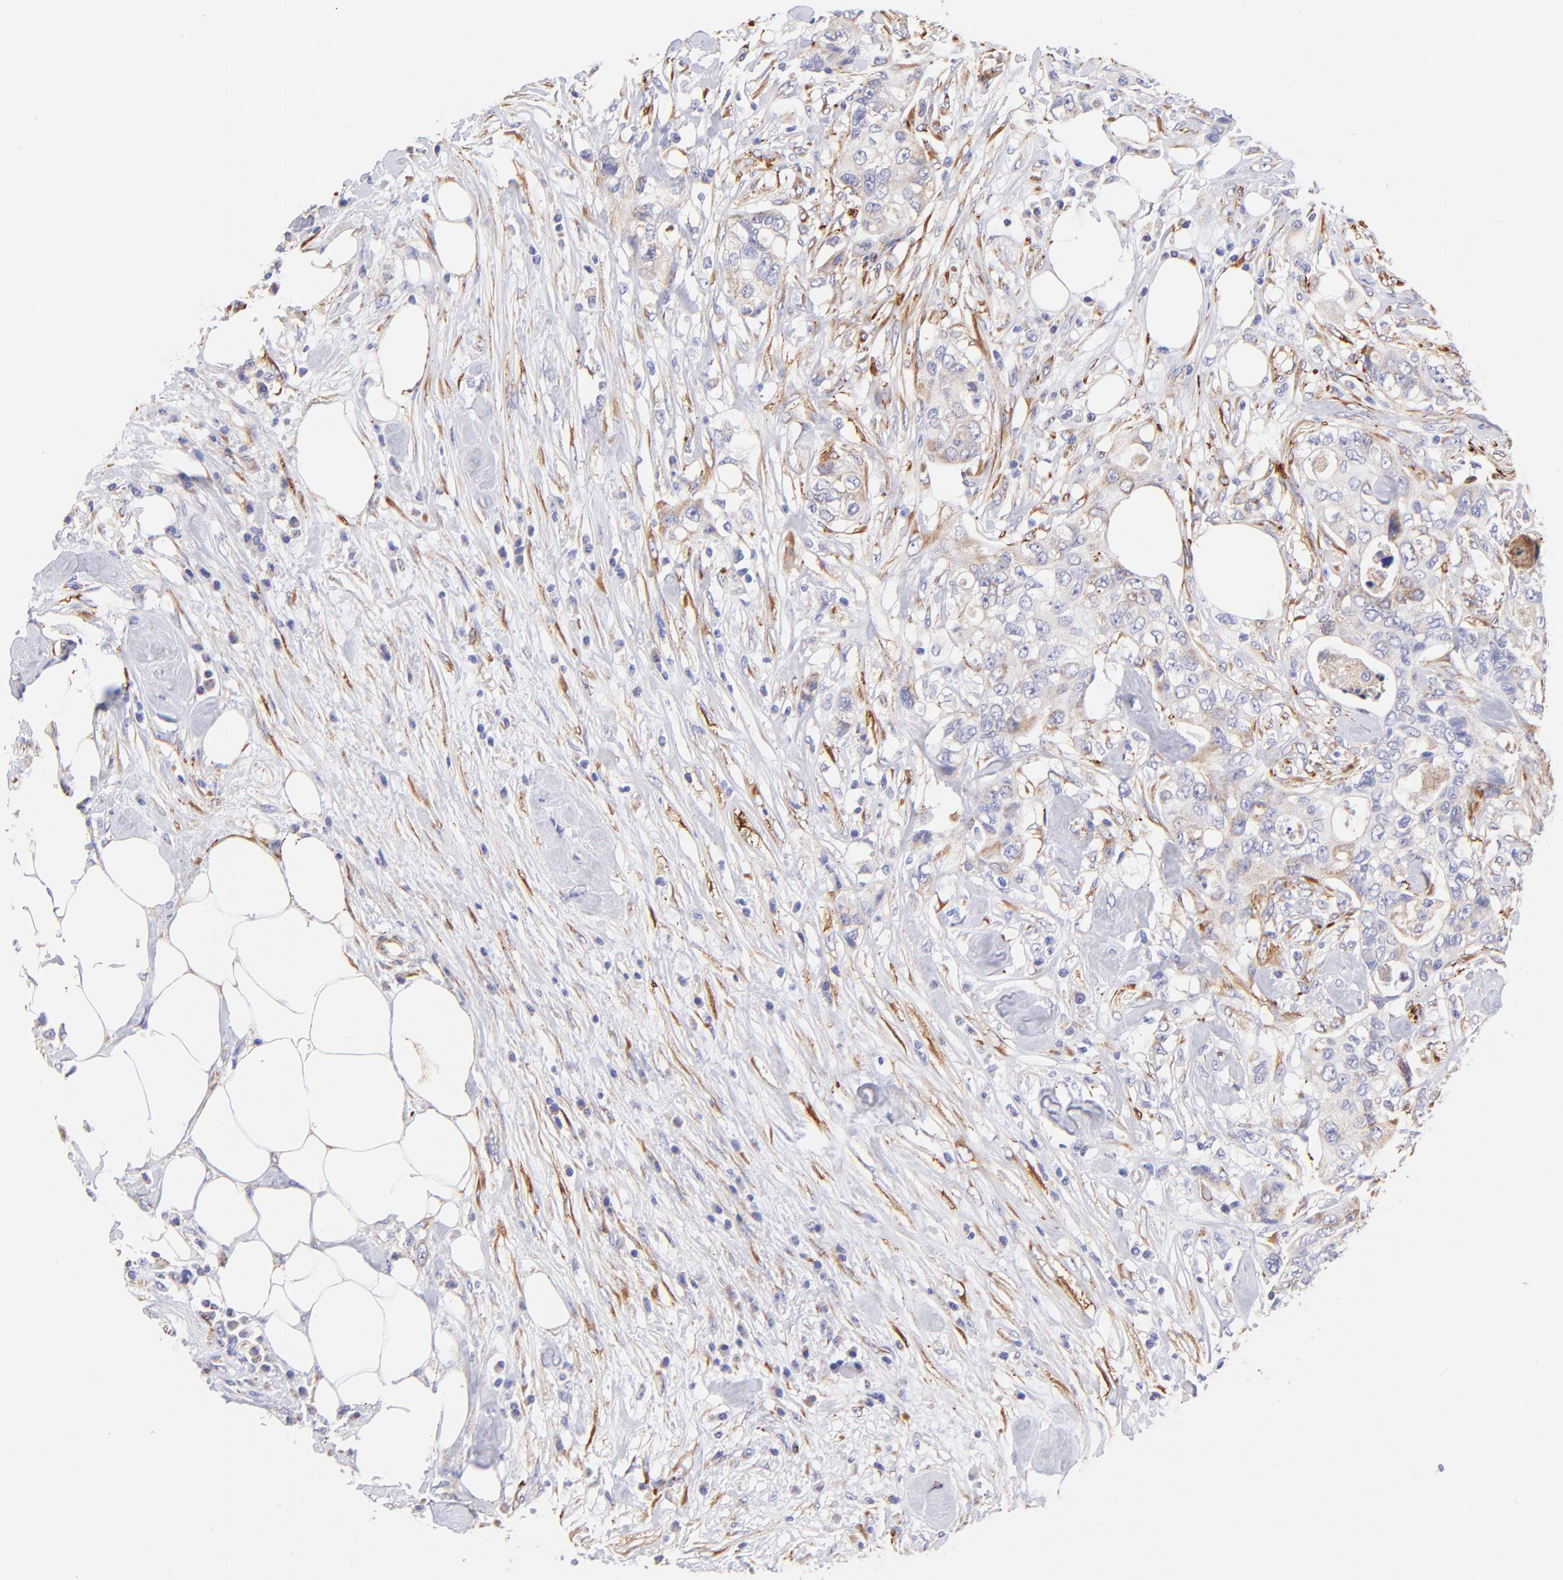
{"staining": {"intensity": "weak", "quantity": "25%-75%", "location": "cytoplasmic/membranous"}, "tissue": "colorectal cancer", "cell_type": "Tumor cells", "image_type": "cancer", "snomed": [{"axis": "morphology", "description": "Adenocarcinoma, NOS"}, {"axis": "topography", "description": "Rectum"}], "caption": "Human colorectal cancer stained with a brown dye shows weak cytoplasmic/membranous positive expression in about 25%-75% of tumor cells.", "gene": "SPARC", "patient": {"sex": "female", "age": 57}}